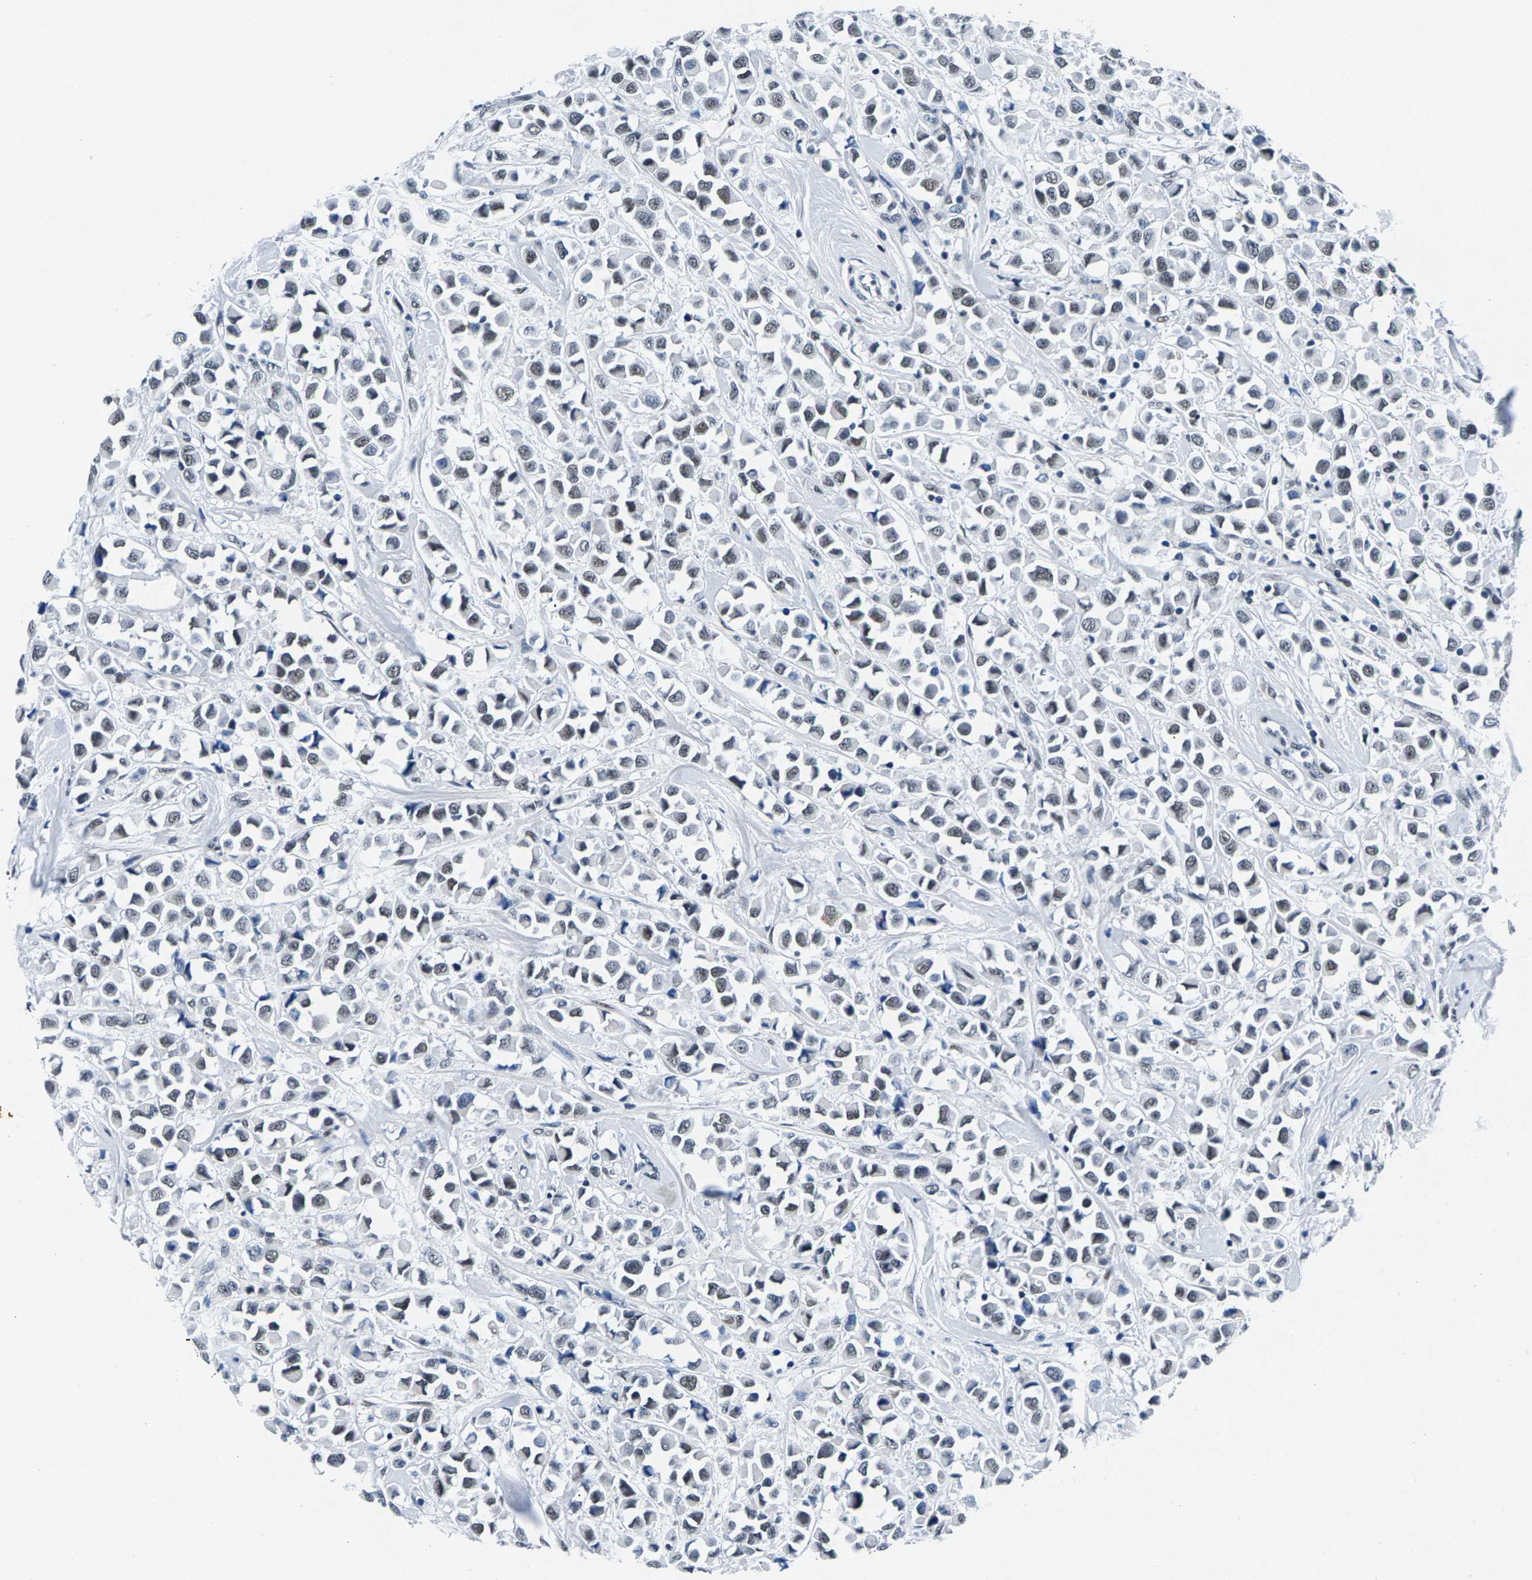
{"staining": {"intensity": "weak", "quantity": "<25%", "location": "nuclear"}, "tissue": "breast cancer", "cell_type": "Tumor cells", "image_type": "cancer", "snomed": [{"axis": "morphology", "description": "Duct carcinoma"}, {"axis": "topography", "description": "Breast"}], "caption": "This micrograph is of intraductal carcinoma (breast) stained with immunohistochemistry to label a protein in brown with the nuclei are counter-stained blue. There is no positivity in tumor cells.", "gene": "ATF2", "patient": {"sex": "female", "age": 61}}